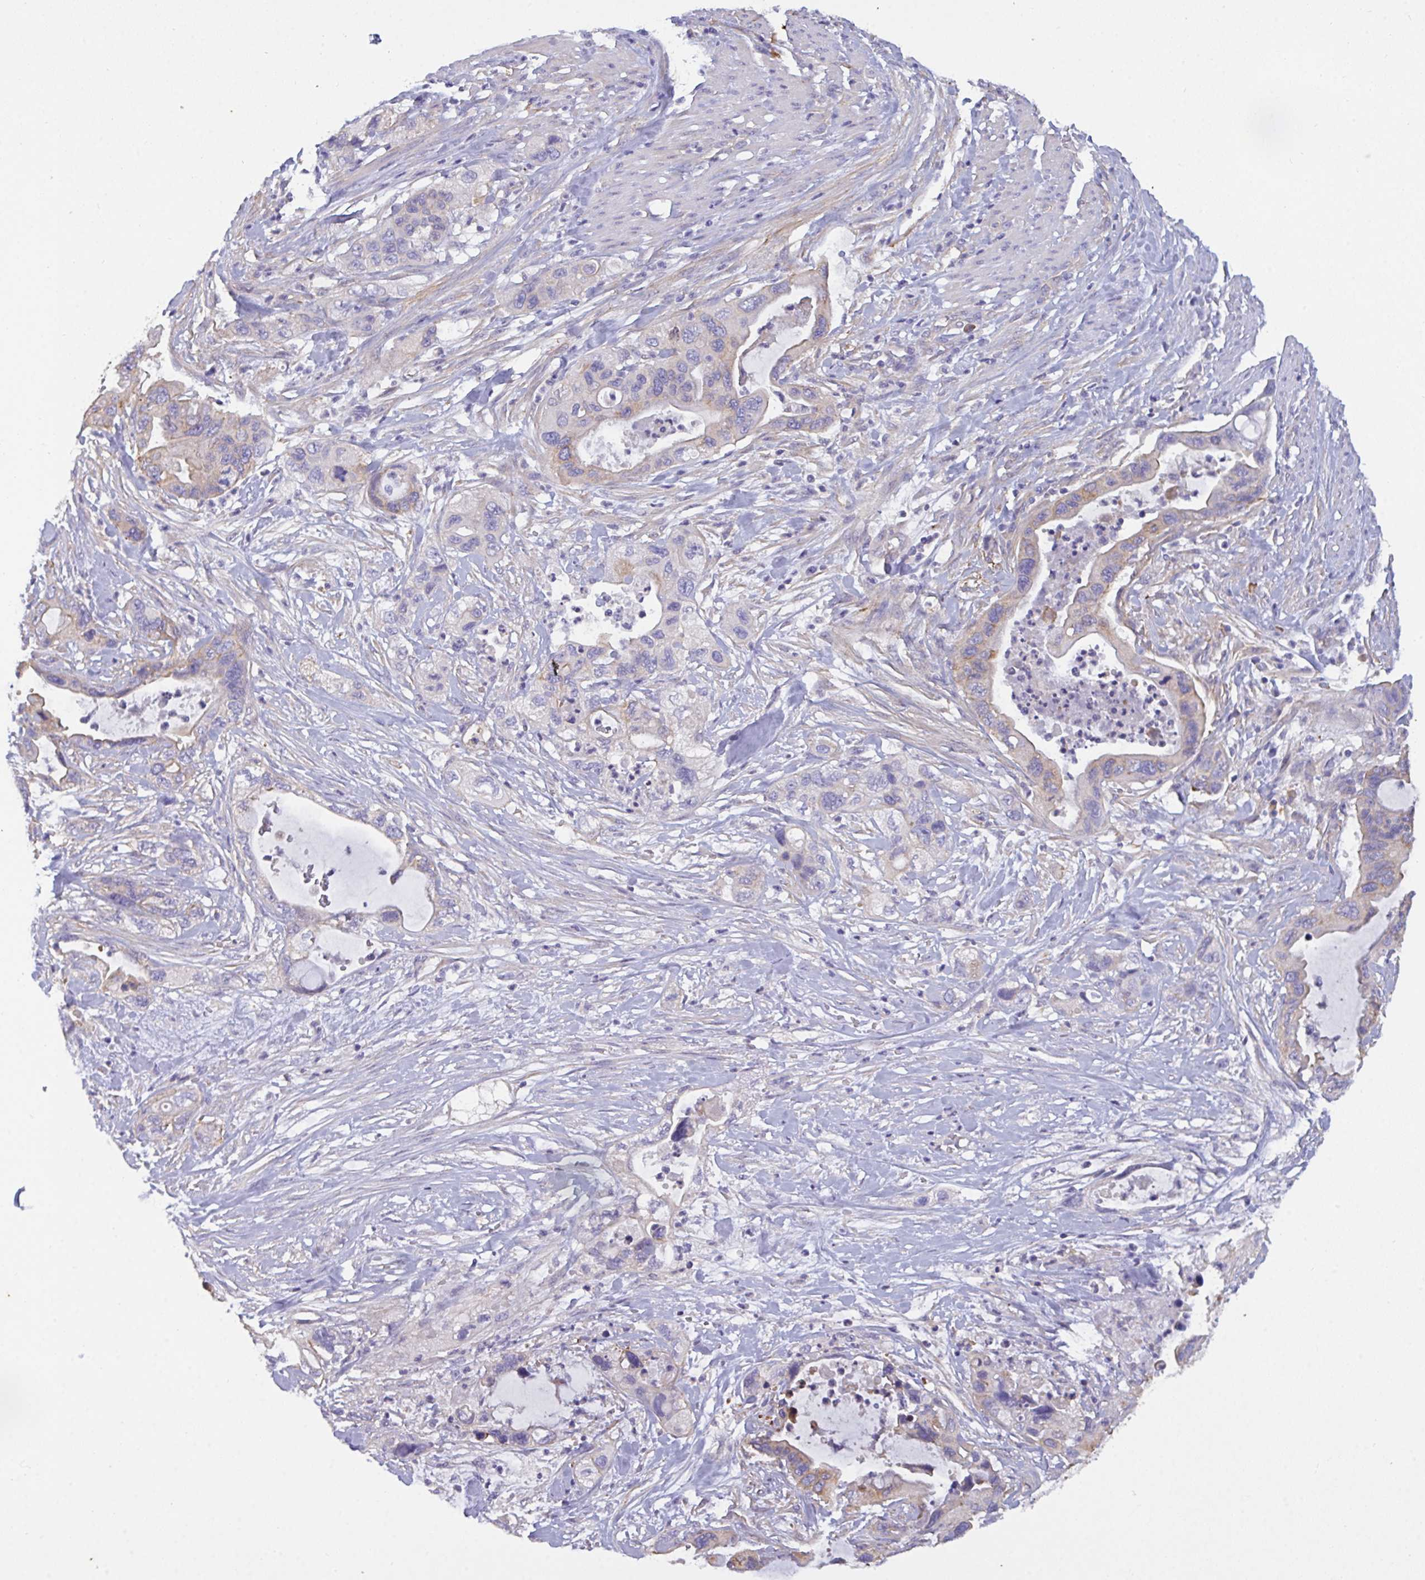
{"staining": {"intensity": "weak", "quantity": "25%-75%", "location": "cytoplasmic/membranous"}, "tissue": "pancreatic cancer", "cell_type": "Tumor cells", "image_type": "cancer", "snomed": [{"axis": "morphology", "description": "Adenocarcinoma, NOS"}, {"axis": "topography", "description": "Pancreas"}], "caption": "Weak cytoplasmic/membranous protein staining is appreciated in about 25%-75% of tumor cells in pancreatic adenocarcinoma. Immunohistochemistry stains the protein of interest in brown and the nuclei are stained blue.", "gene": "SLC66A1", "patient": {"sex": "female", "age": 71}}